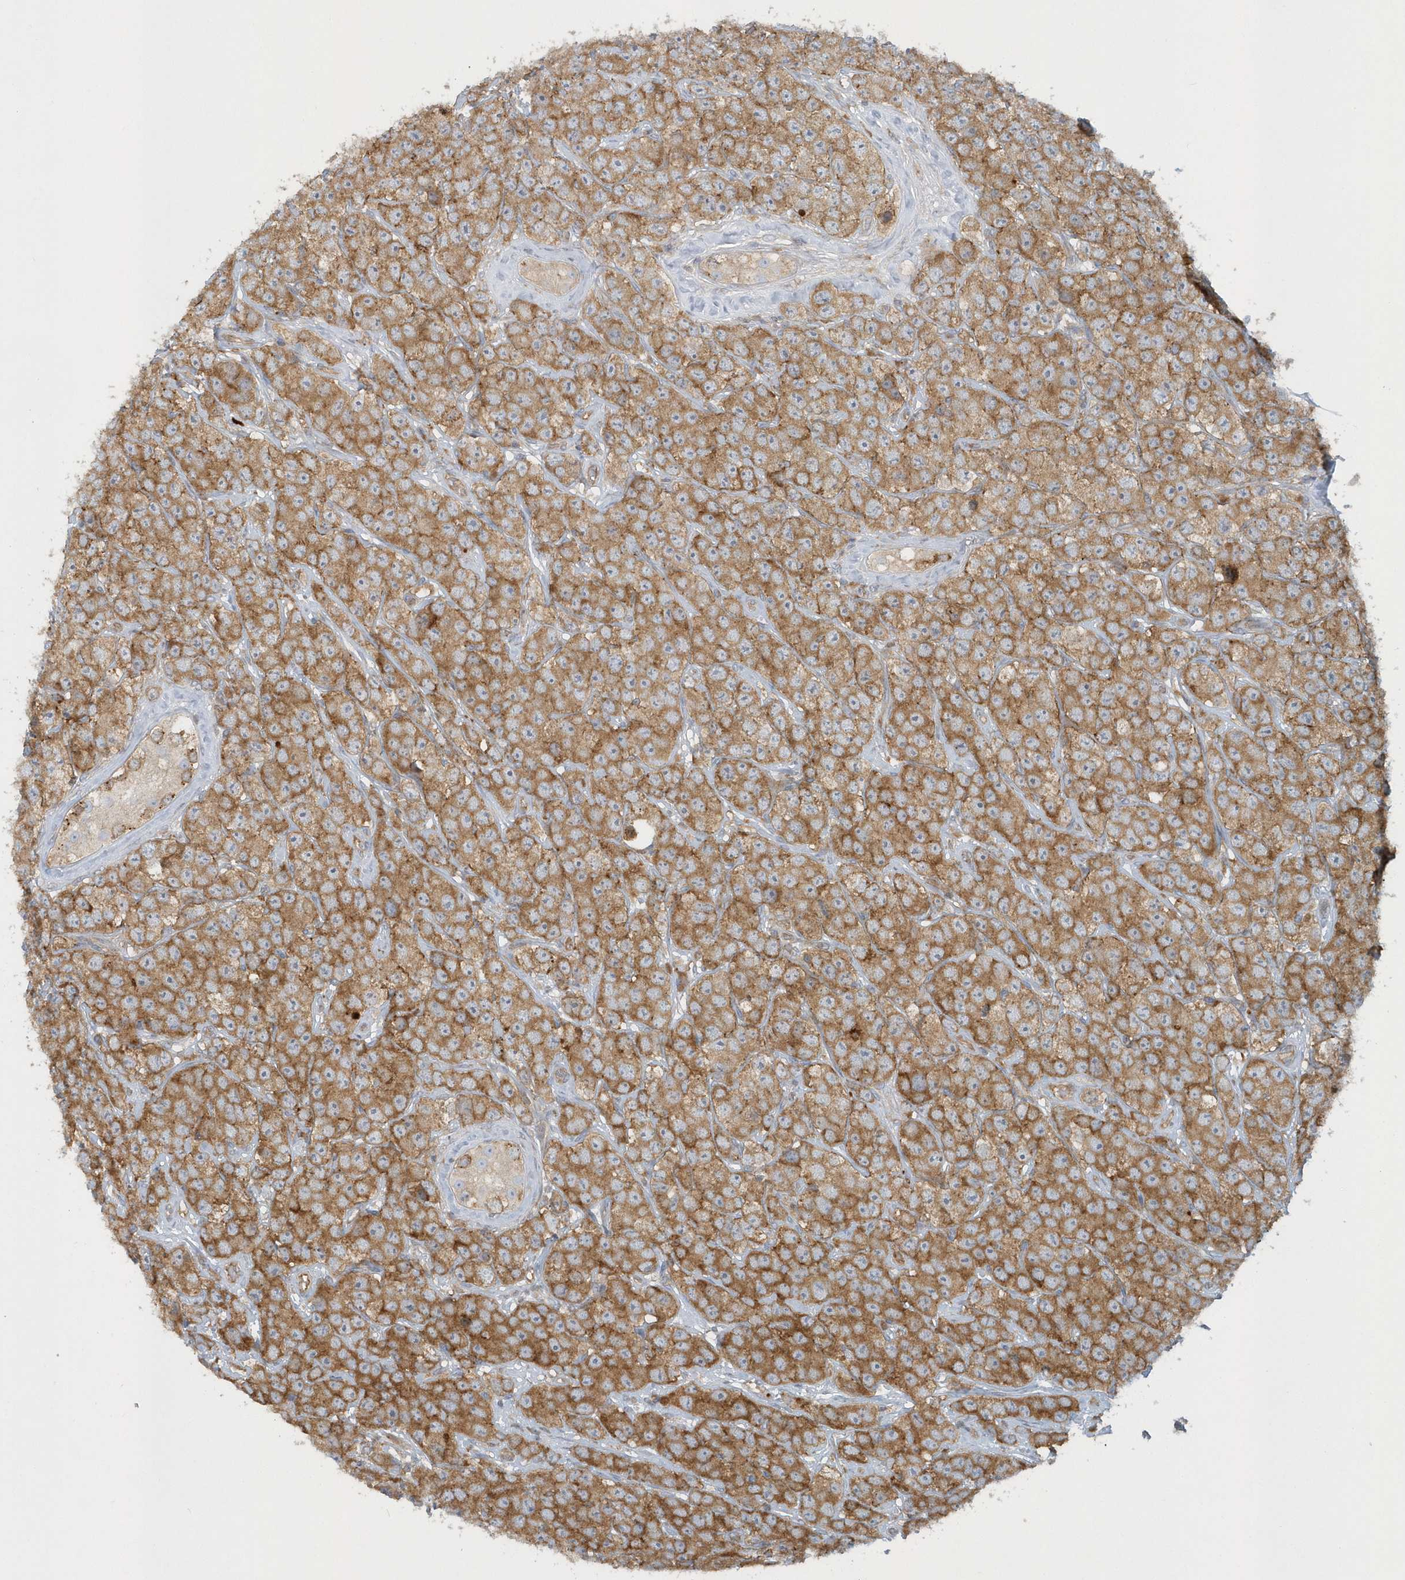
{"staining": {"intensity": "moderate", "quantity": ">75%", "location": "cytoplasmic/membranous"}, "tissue": "testis cancer", "cell_type": "Tumor cells", "image_type": "cancer", "snomed": [{"axis": "morphology", "description": "Seminoma, NOS"}, {"axis": "topography", "description": "Testis"}], "caption": "Protein analysis of testis cancer (seminoma) tissue demonstrates moderate cytoplasmic/membranous expression in about >75% of tumor cells.", "gene": "CNOT10", "patient": {"sex": "male", "age": 28}}